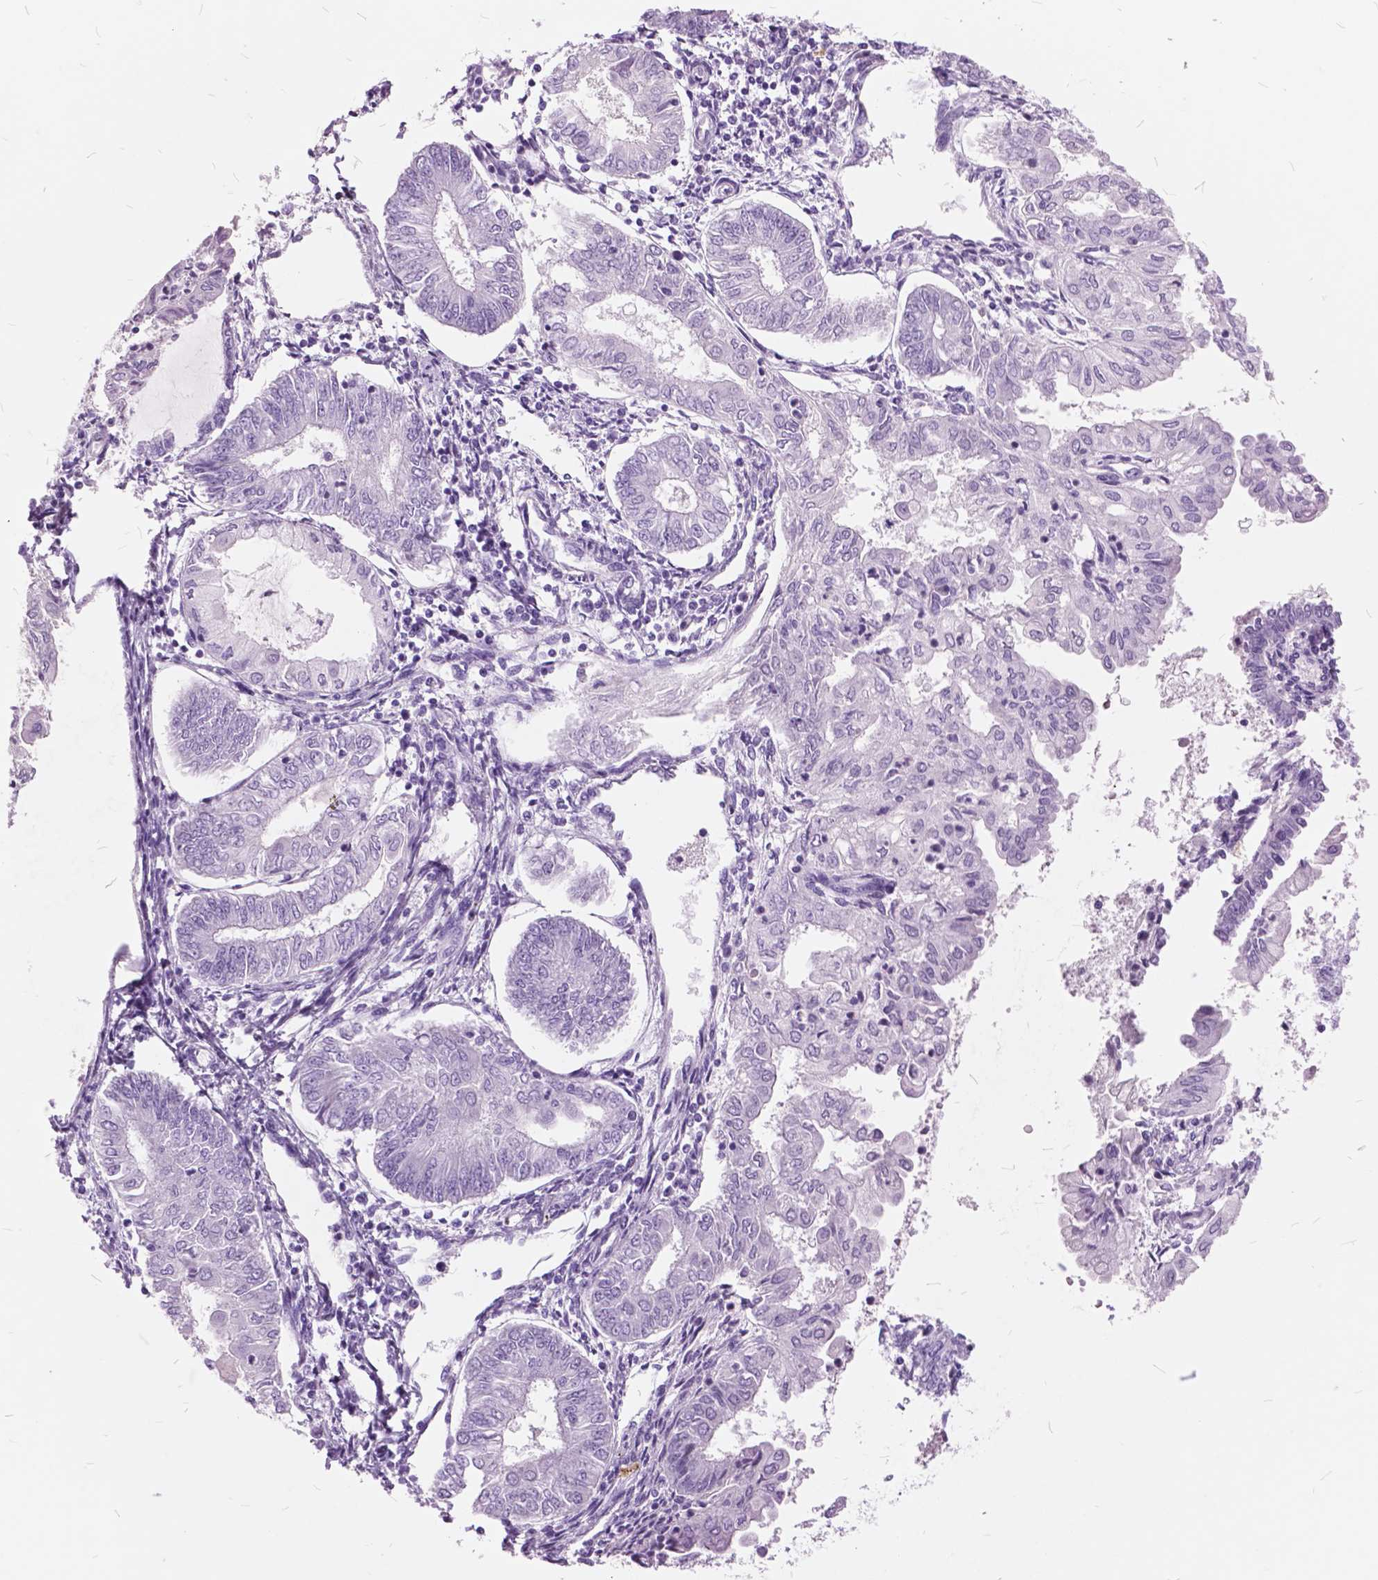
{"staining": {"intensity": "negative", "quantity": "none", "location": "none"}, "tissue": "endometrial cancer", "cell_type": "Tumor cells", "image_type": "cancer", "snomed": [{"axis": "morphology", "description": "Adenocarcinoma, NOS"}, {"axis": "topography", "description": "Endometrium"}], "caption": "Immunohistochemistry (IHC) photomicrograph of neoplastic tissue: human endometrial cancer (adenocarcinoma) stained with DAB shows no significant protein expression in tumor cells.", "gene": "GDF9", "patient": {"sex": "female", "age": 68}}